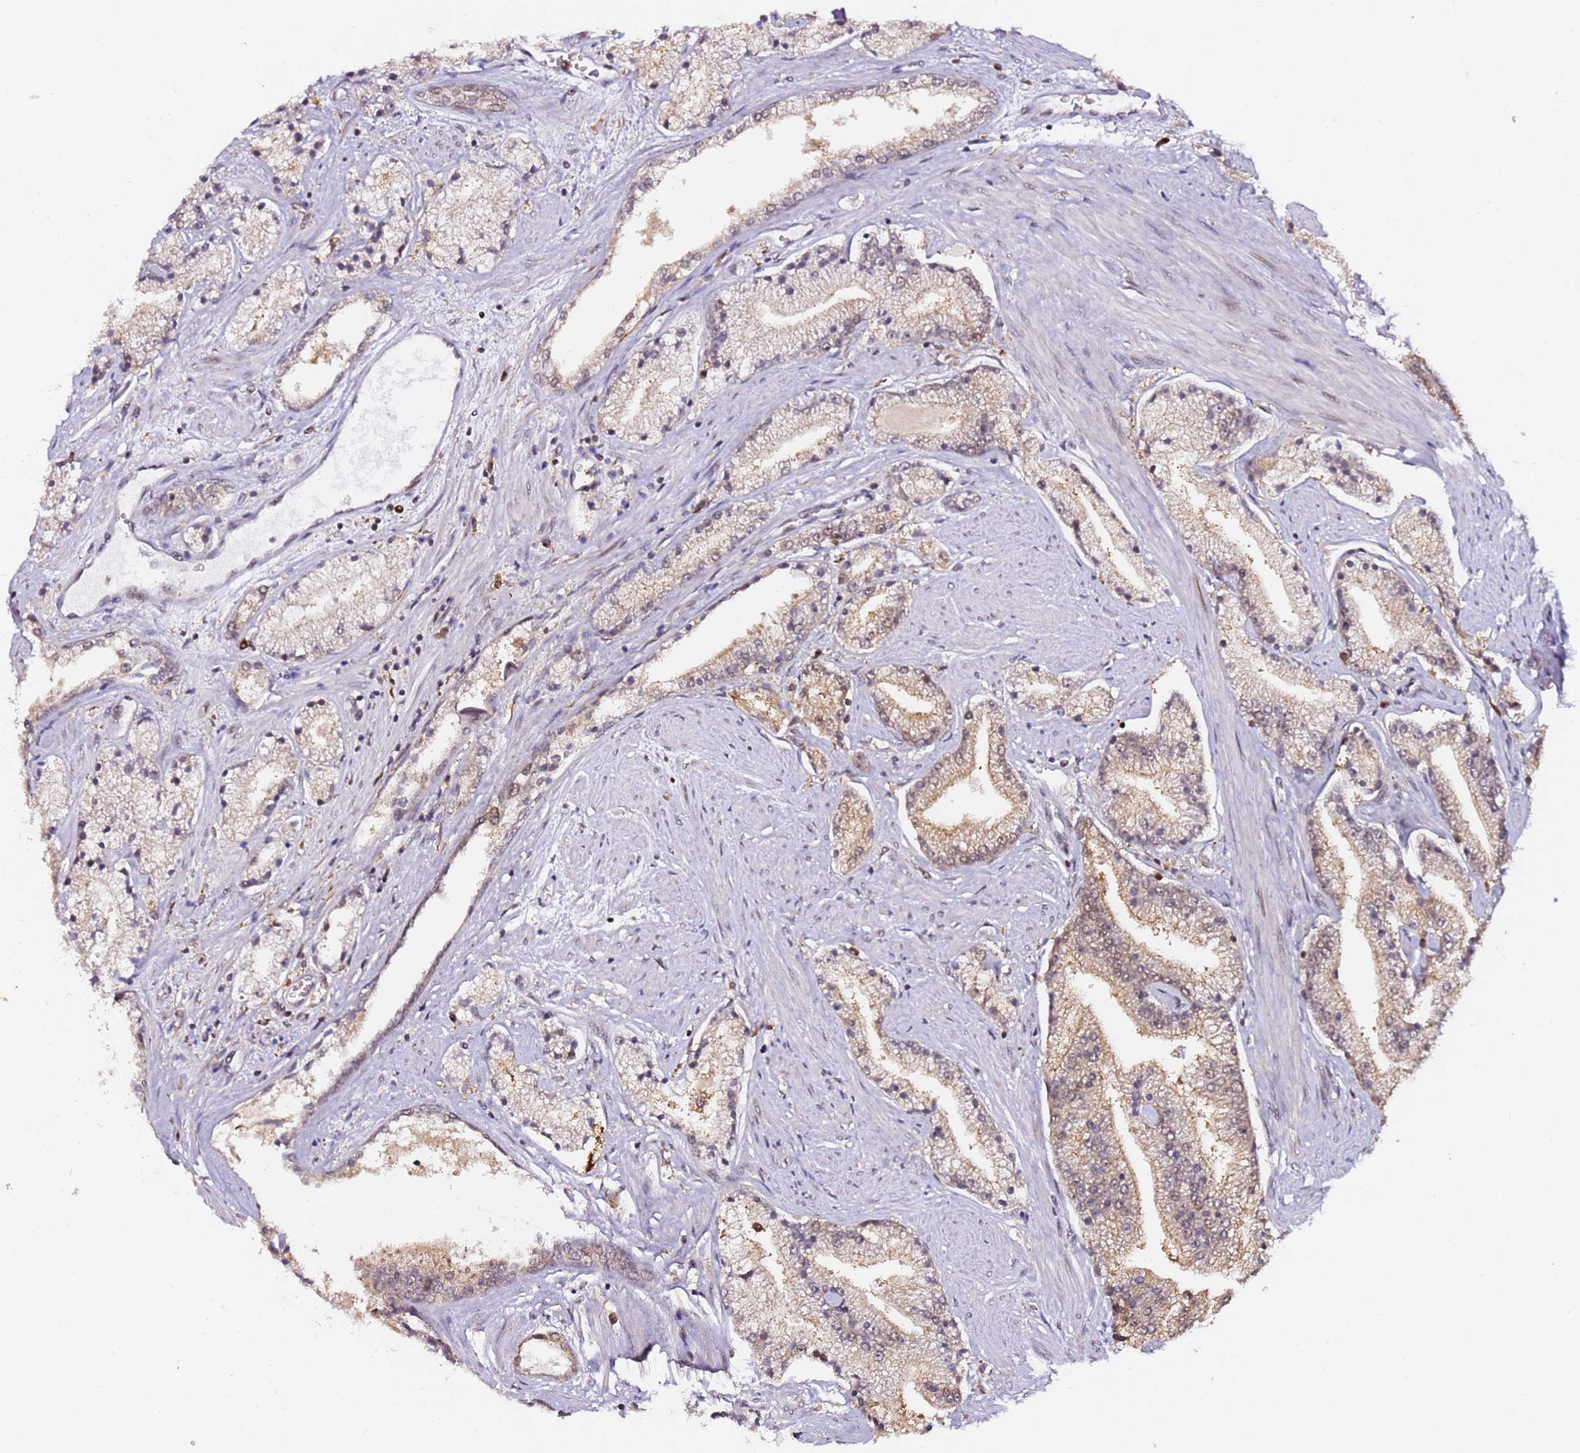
{"staining": {"intensity": "weak", "quantity": ">75%", "location": "cytoplasmic/membranous,nuclear"}, "tissue": "prostate cancer", "cell_type": "Tumor cells", "image_type": "cancer", "snomed": [{"axis": "morphology", "description": "Adenocarcinoma, High grade"}, {"axis": "topography", "description": "Prostate"}], "caption": "Immunohistochemical staining of prostate cancer (adenocarcinoma (high-grade)) shows weak cytoplasmic/membranous and nuclear protein positivity in approximately >75% of tumor cells. (DAB (3,3'-diaminobenzidine) IHC, brown staining for protein, blue staining for nuclei).", "gene": "RGS18", "patient": {"sex": "male", "age": 67}}